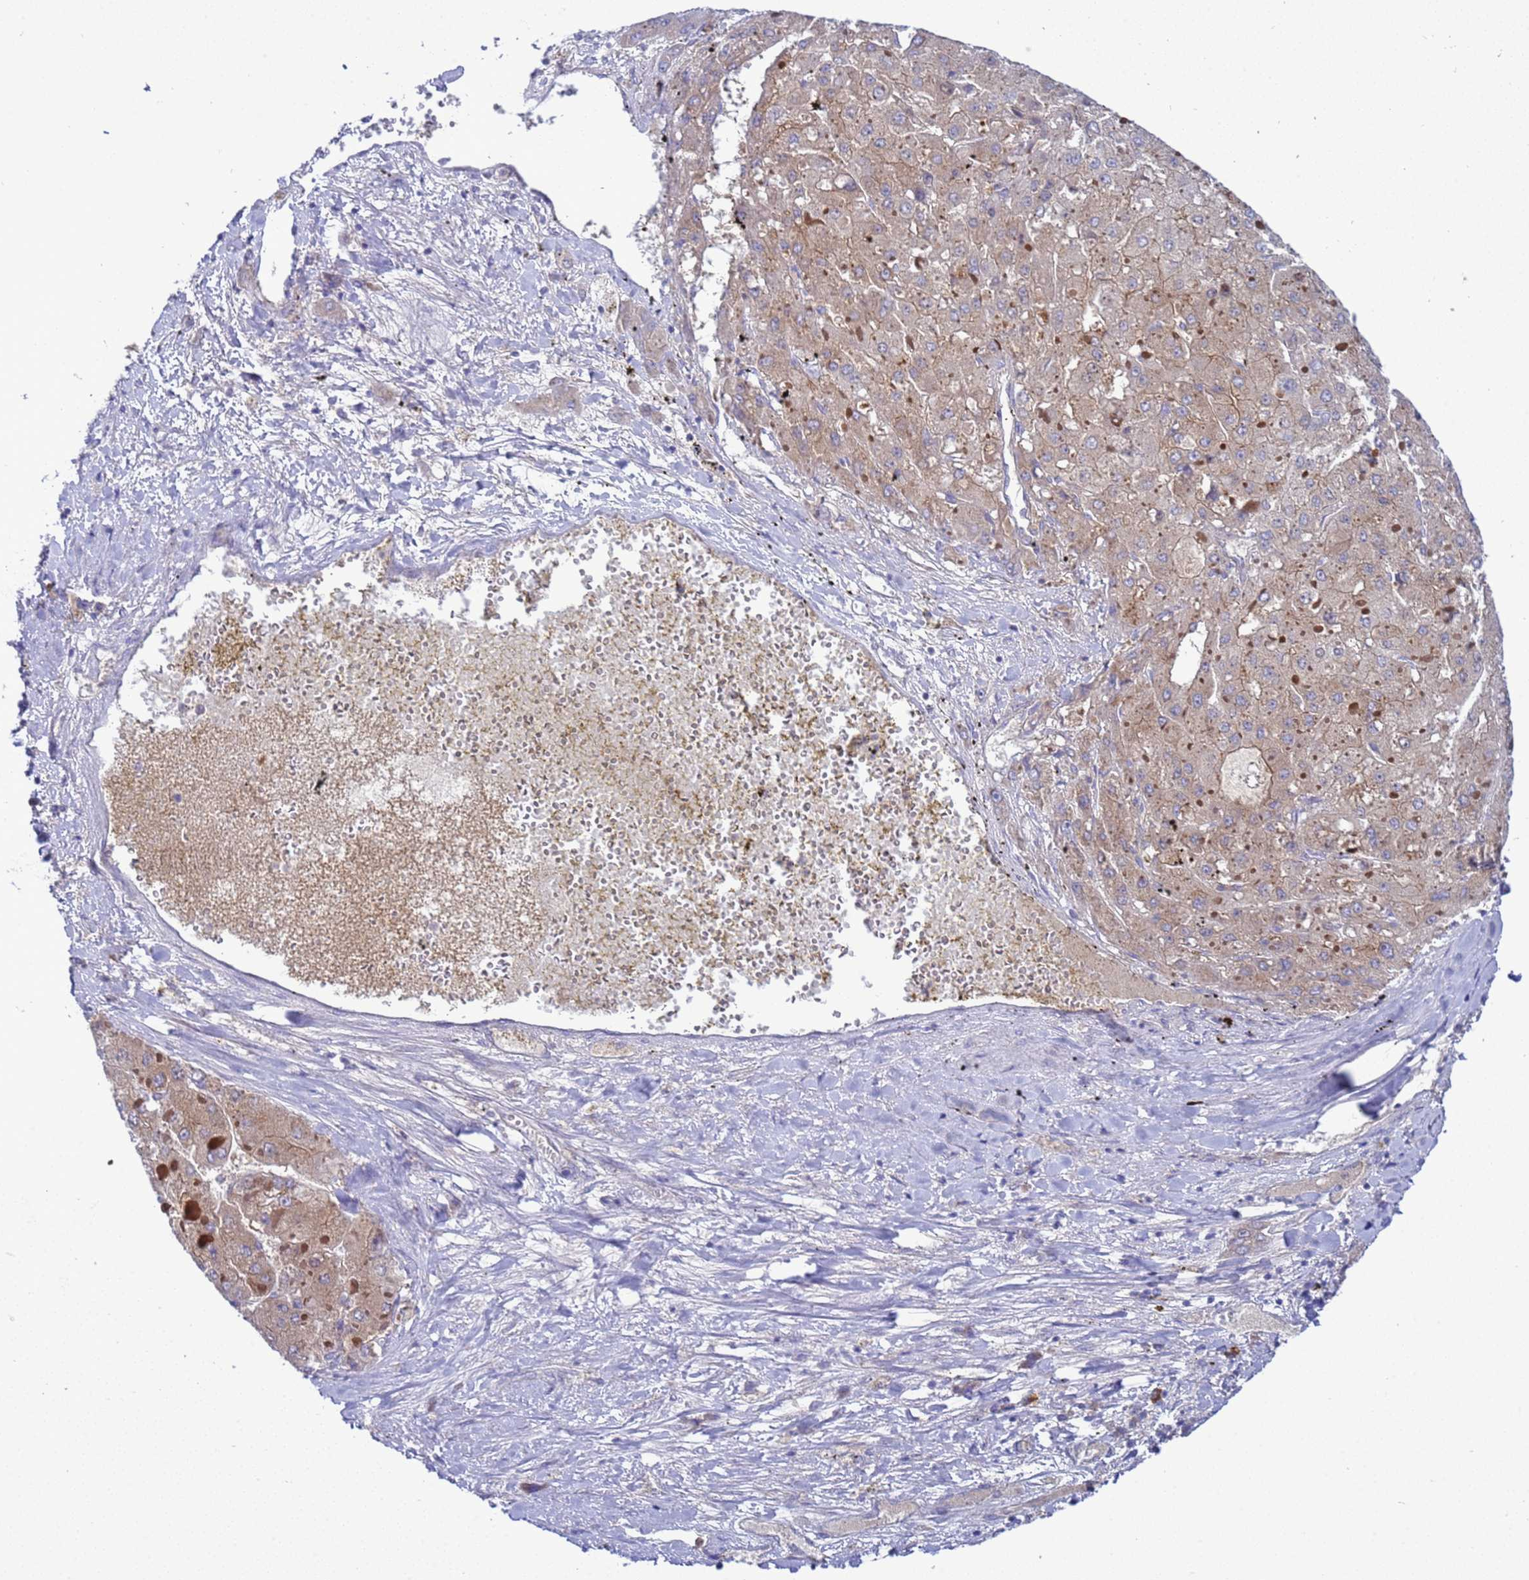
{"staining": {"intensity": "weak", "quantity": ">75%", "location": "cytoplasmic/membranous"}, "tissue": "liver cancer", "cell_type": "Tumor cells", "image_type": "cancer", "snomed": [{"axis": "morphology", "description": "Carcinoma, Hepatocellular, NOS"}, {"axis": "topography", "description": "Liver"}], "caption": "This is a micrograph of immunohistochemistry staining of hepatocellular carcinoma (liver), which shows weak expression in the cytoplasmic/membranous of tumor cells.", "gene": "RC3H2", "patient": {"sex": "female", "age": 73}}